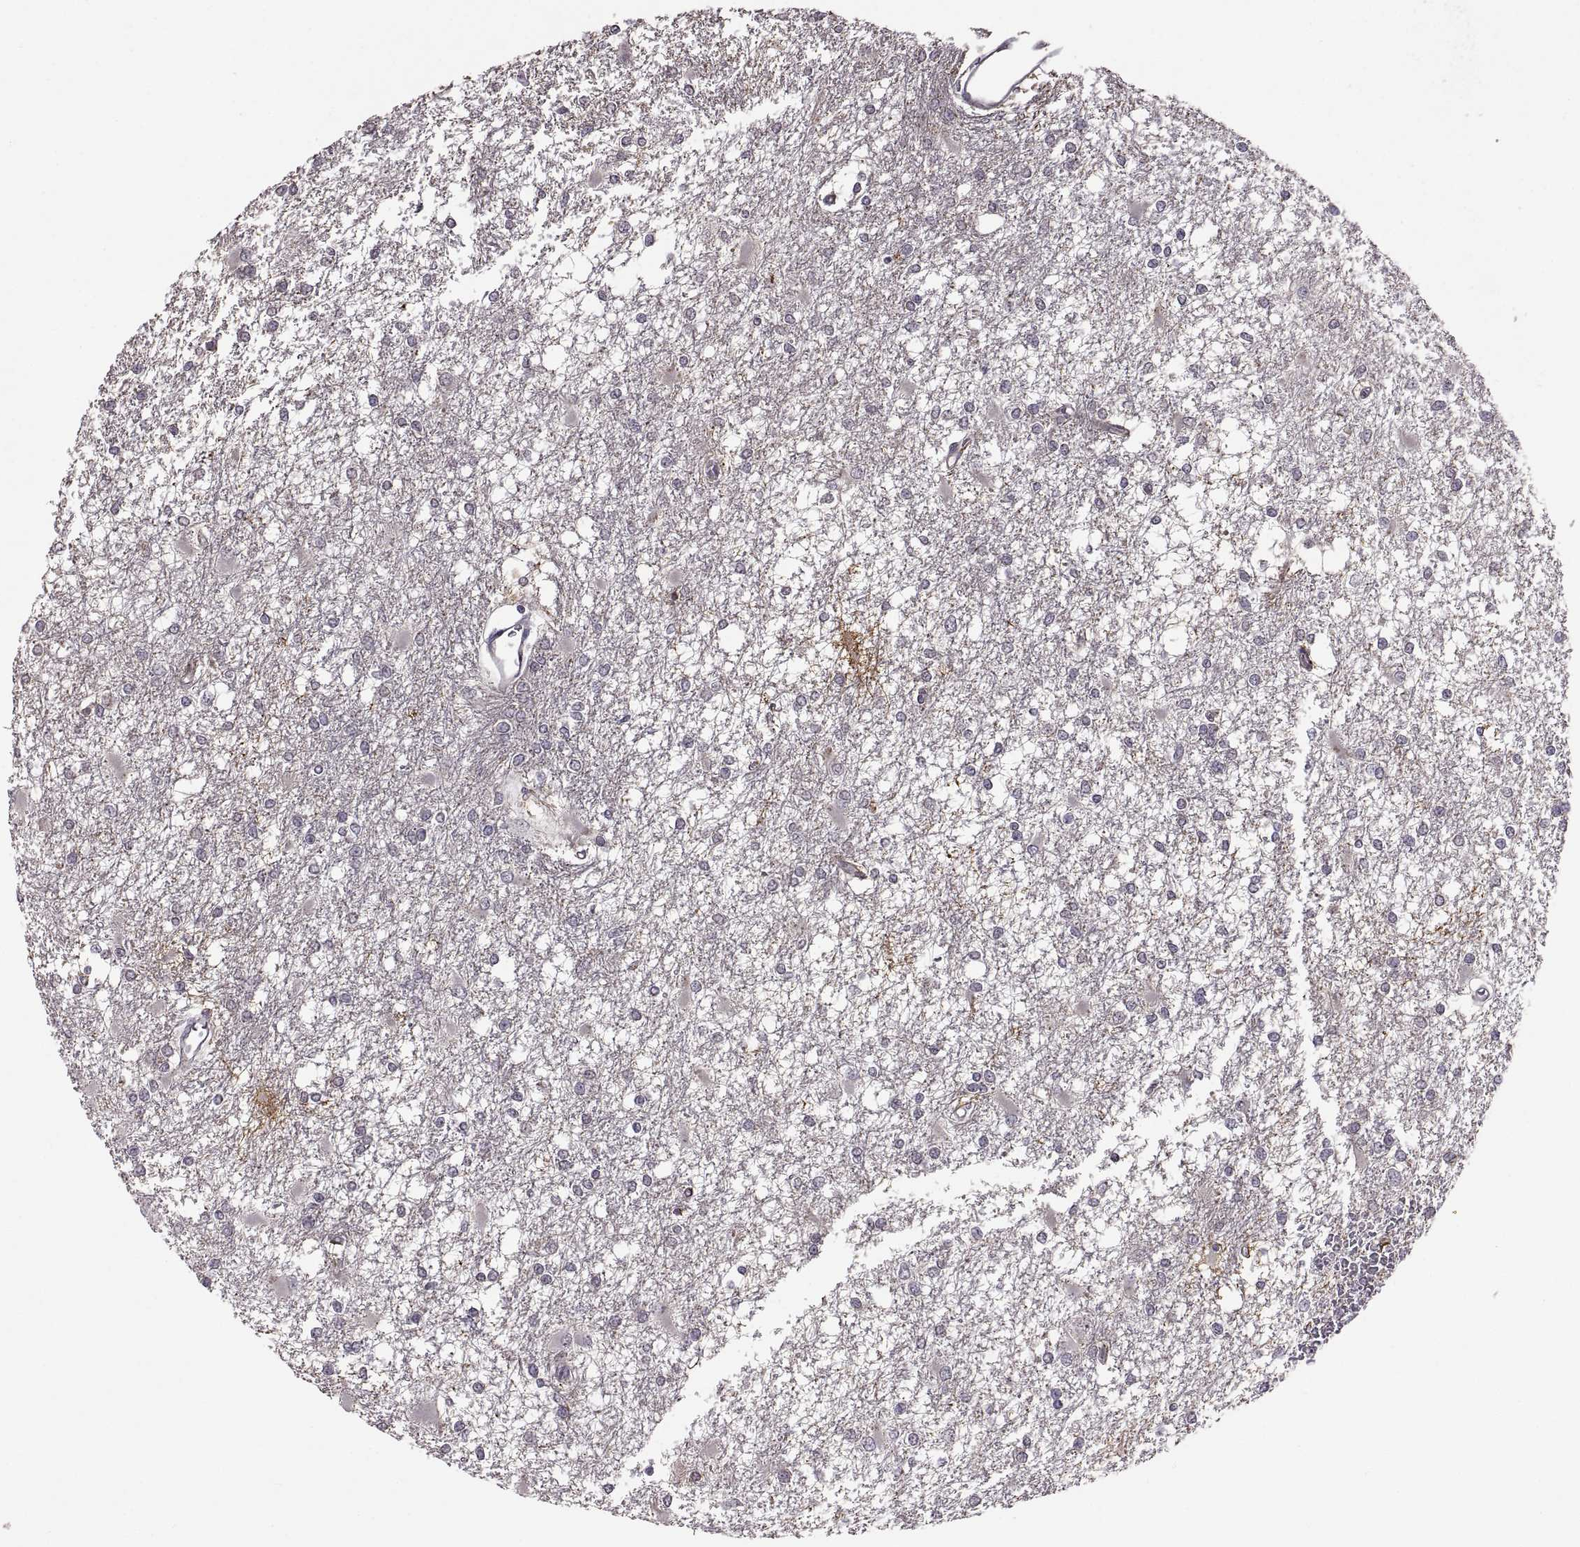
{"staining": {"intensity": "negative", "quantity": "none", "location": "none"}, "tissue": "glioma", "cell_type": "Tumor cells", "image_type": "cancer", "snomed": [{"axis": "morphology", "description": "Glioma, malignant, High grade"}, {"axis": "topography", "description": "Cerebral cortex"}], "caption": "High magnification brightfield microscopy of glioma stained with DAB (brown) and counterstained with hematoxylin (blue): tumor cells show no significant expression. The staining was performed using DAB to visualize the protein expression in brown, while the nuclei were stained in blue with hematoxylin (Magnification: 20x).", "gene": "NMNAT2", "patient": {"sex": "male", "age": 79}}